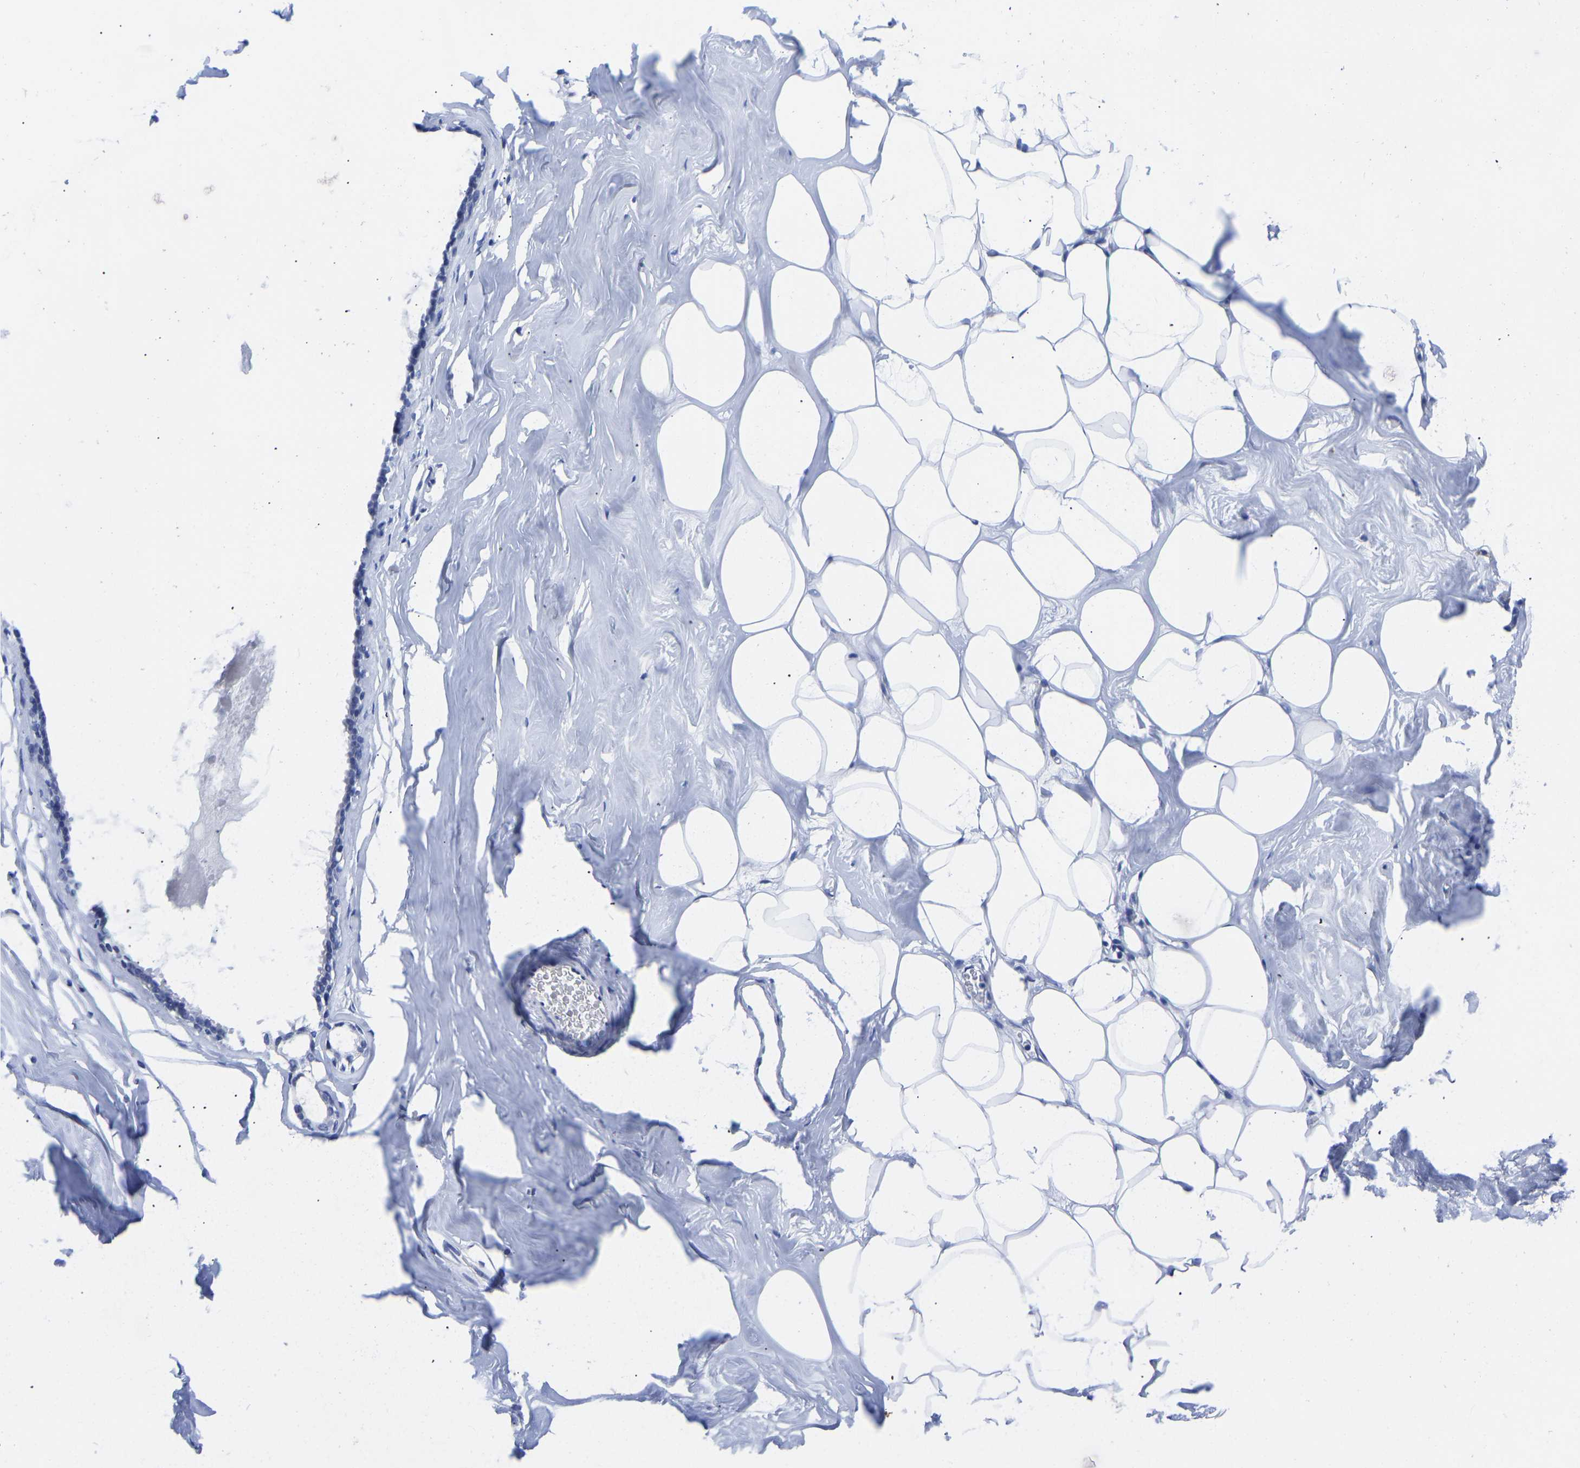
{"staining": {"intensity": "negative", "quantity": "none", "location": "none"}, "tissue": "adipose tissue", "cell_type": "Adipocytes", "image_type": "normal", "snomed": [{"axis": "morphology", "description": "Normal tissue, NOS"}, {"axis": "morphology", "description": "Fibrosis, NOS"}, {"axis": "topography", "description": "Breast"}, {"axis": "topography", "description": "Adipose tissue"}], "caption": "DAB (3,3'-diaminobenzidine) immunohistochemical staining of benign human adipose tissue exhibits no significant positivity in adipocytes.", "gene": "GPA33", "patient": {"sex": "female", "age": 39}}